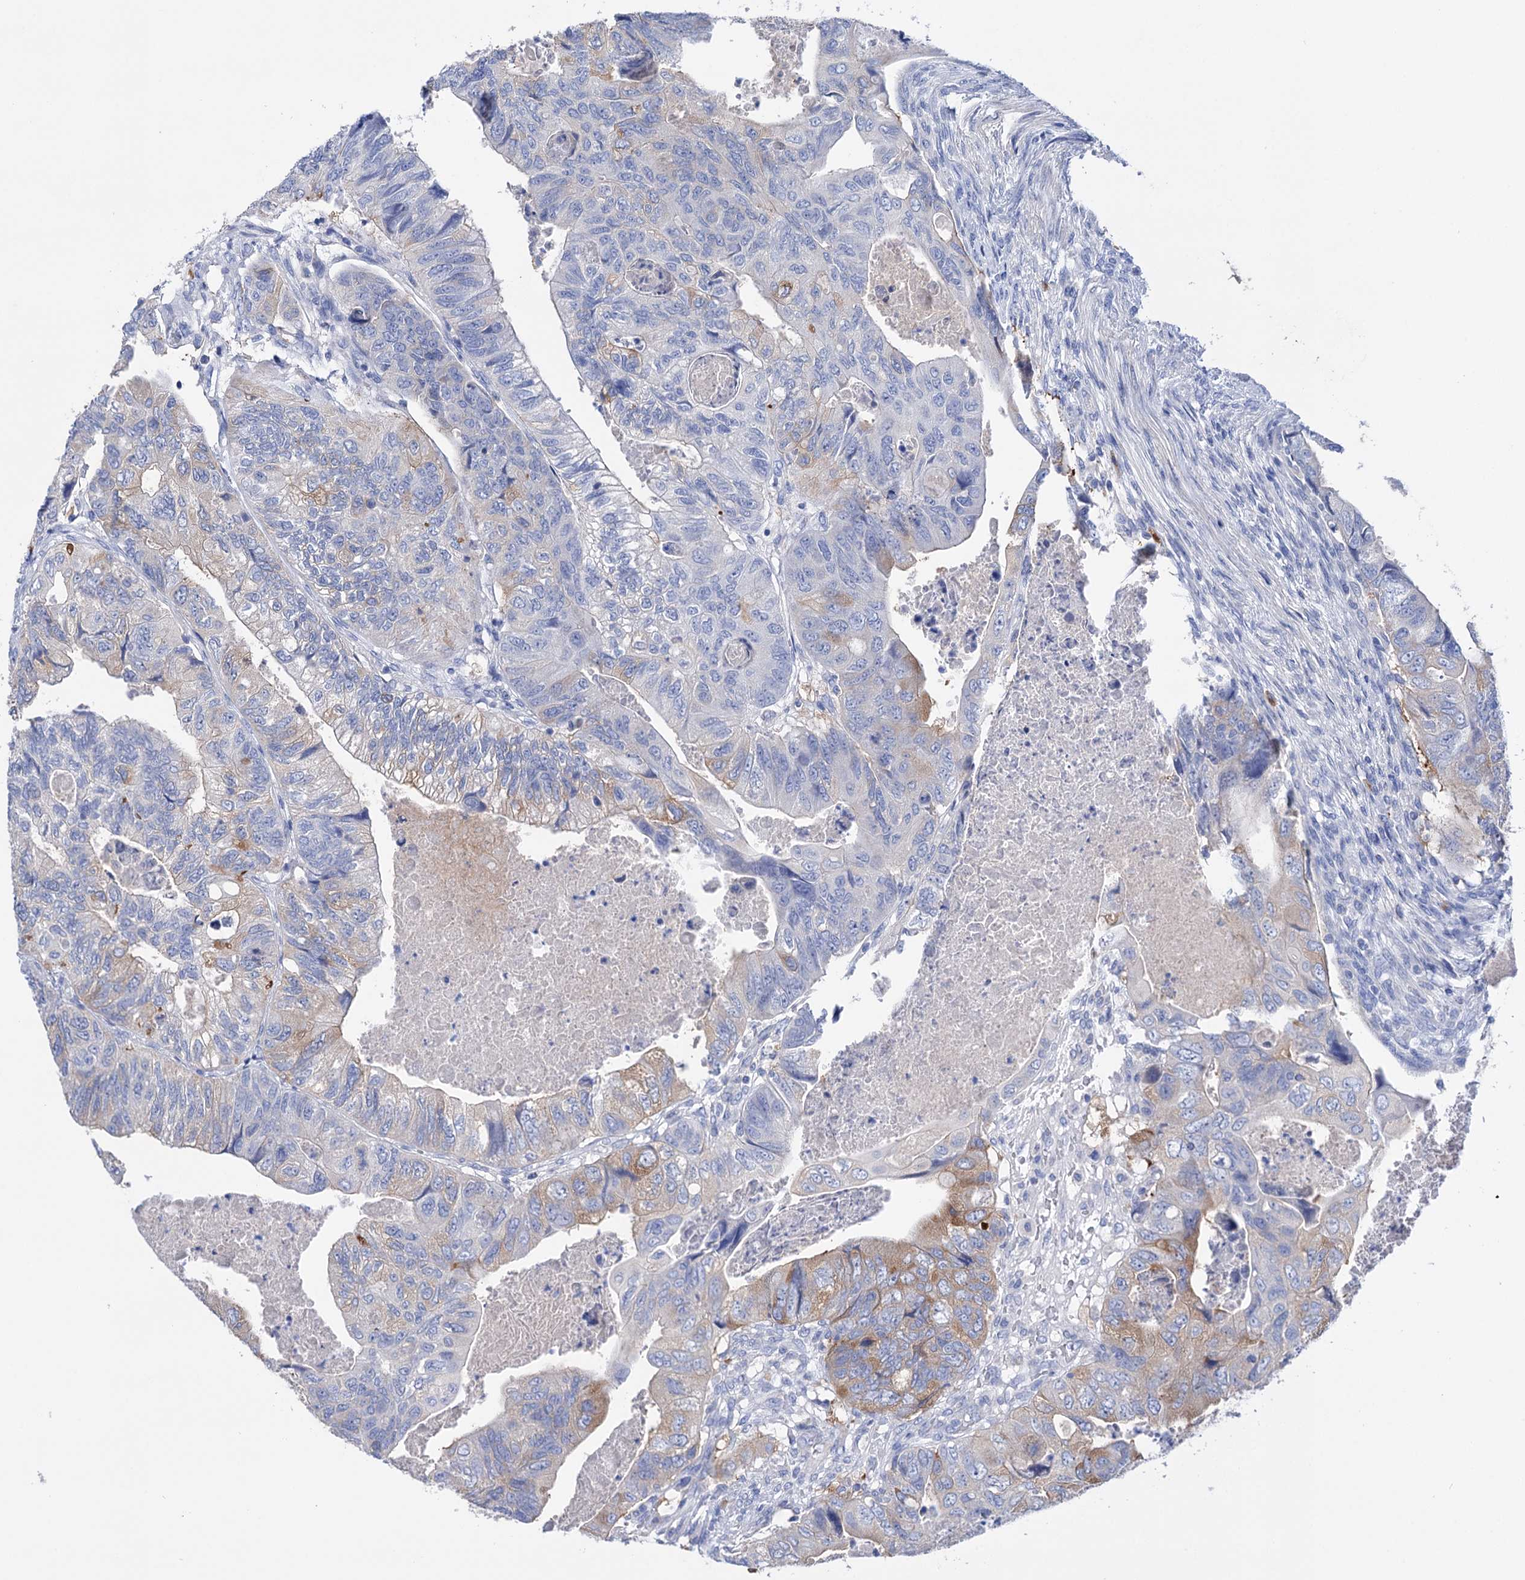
{"staining": {"intensity": "weak", "quantity": "<25%", "location": "cytoplasmic/membranous"}, "tissue": "colorectal cancer", "cell_type": "Tumor cells", "image_type": "cancer", "snomed": [{"axis": "morphology", "description": "Adenocarcinoma, NOS"}, {"axis": "topography", "description": "Rectum"}], "caption": "There is no significant positivity in tumor cells of colorectal adenocarcinoma.", "gene": "BBS4", "patient": {"sex": "male", "age": 63}}